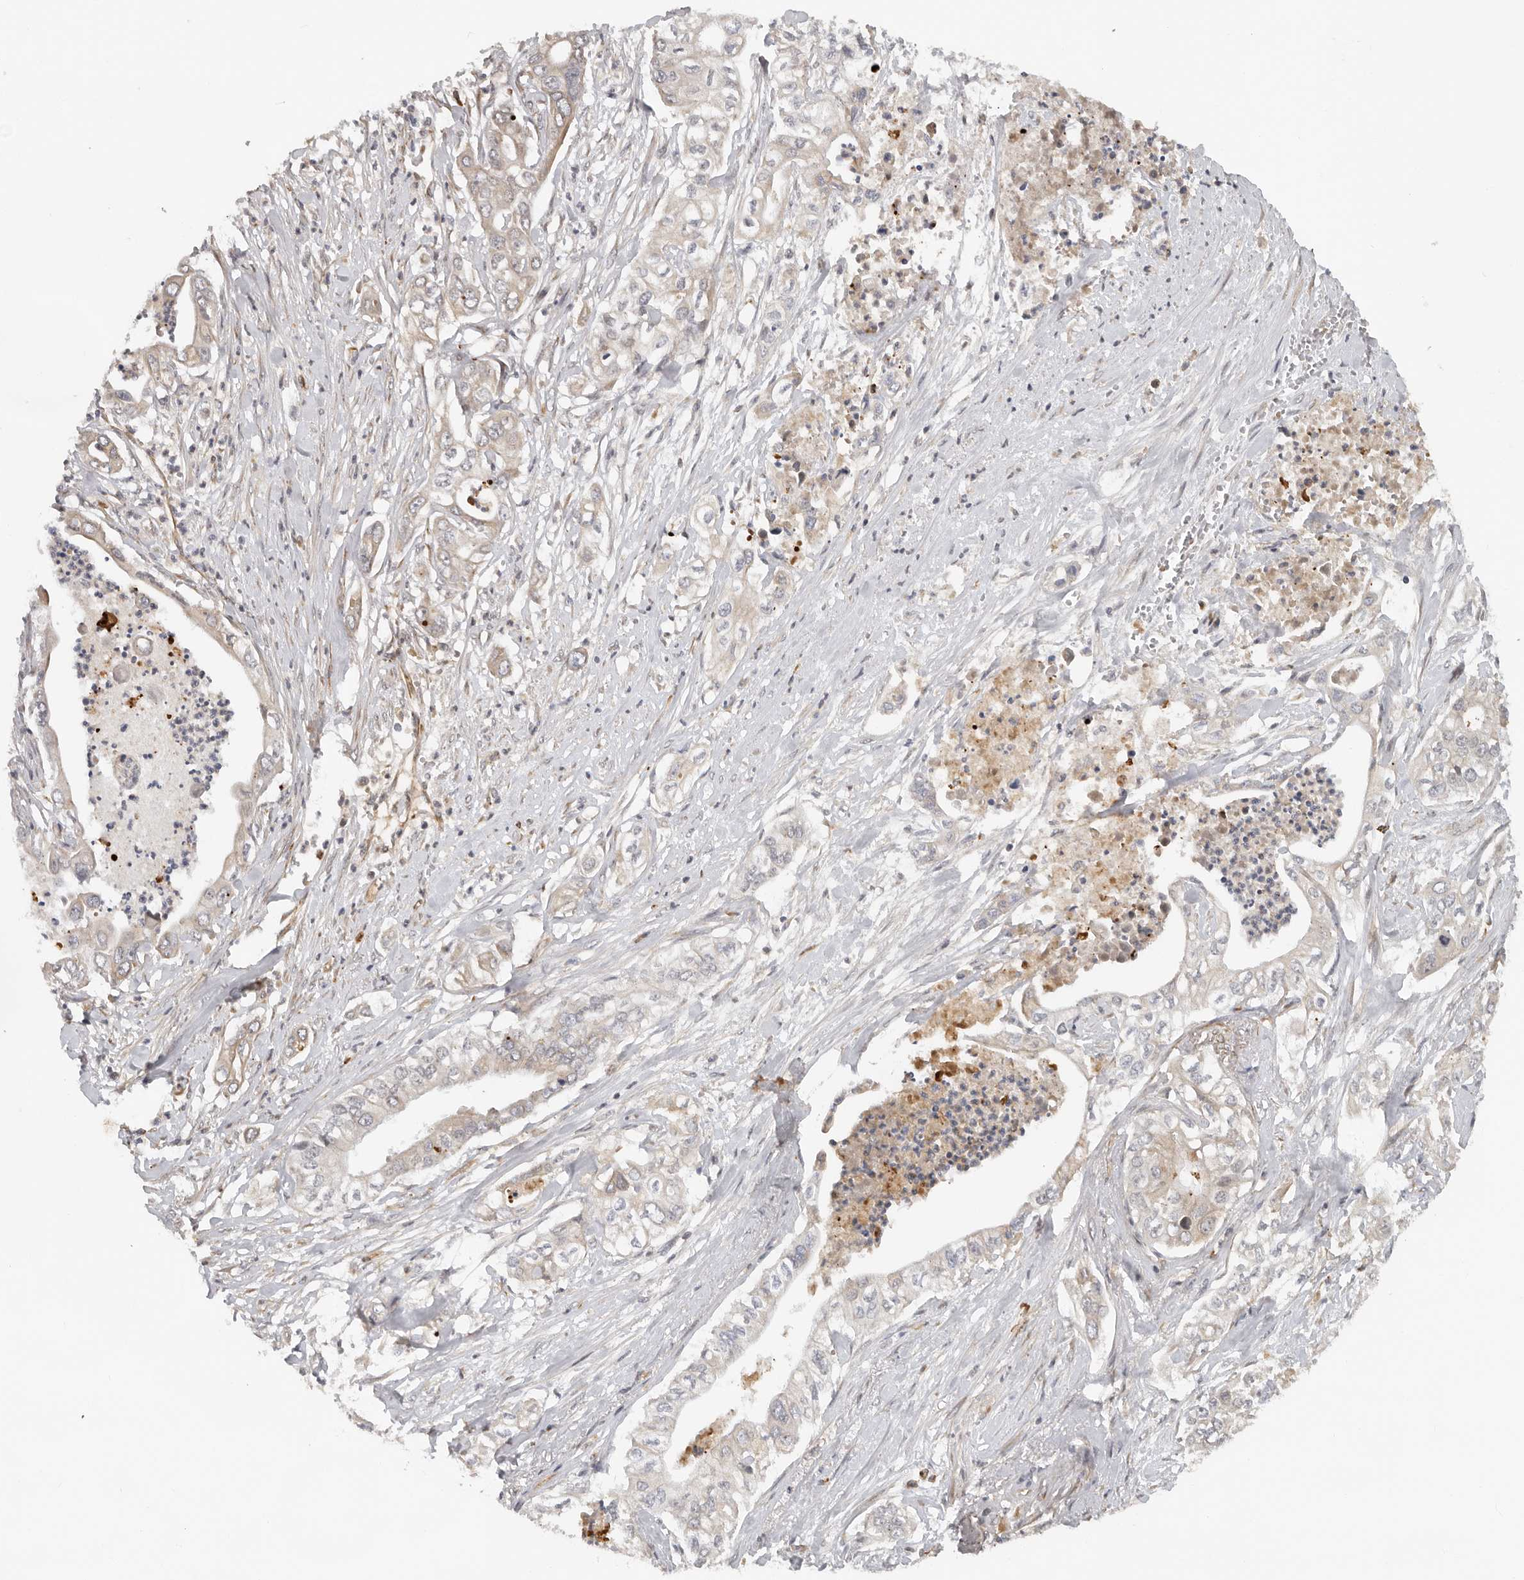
{"staining": {"intensity": "negative", "quantity": "none", "location": "none"}, "tissue": "pancreatic cancer", "cell_type": "Tumor cells", "image_type": "cancer", "snomed": [{"axis": "morphology", "description": "Adenocarcinoma, NOS"}, {"axis": "topography", "description": "Pancreas"}], "caption": "There is no significant positivity in tumor cells of adenocarcinoma (pancreatic).", "gene": "RNF157", "patient": {"sex": "female", "age": 78}}